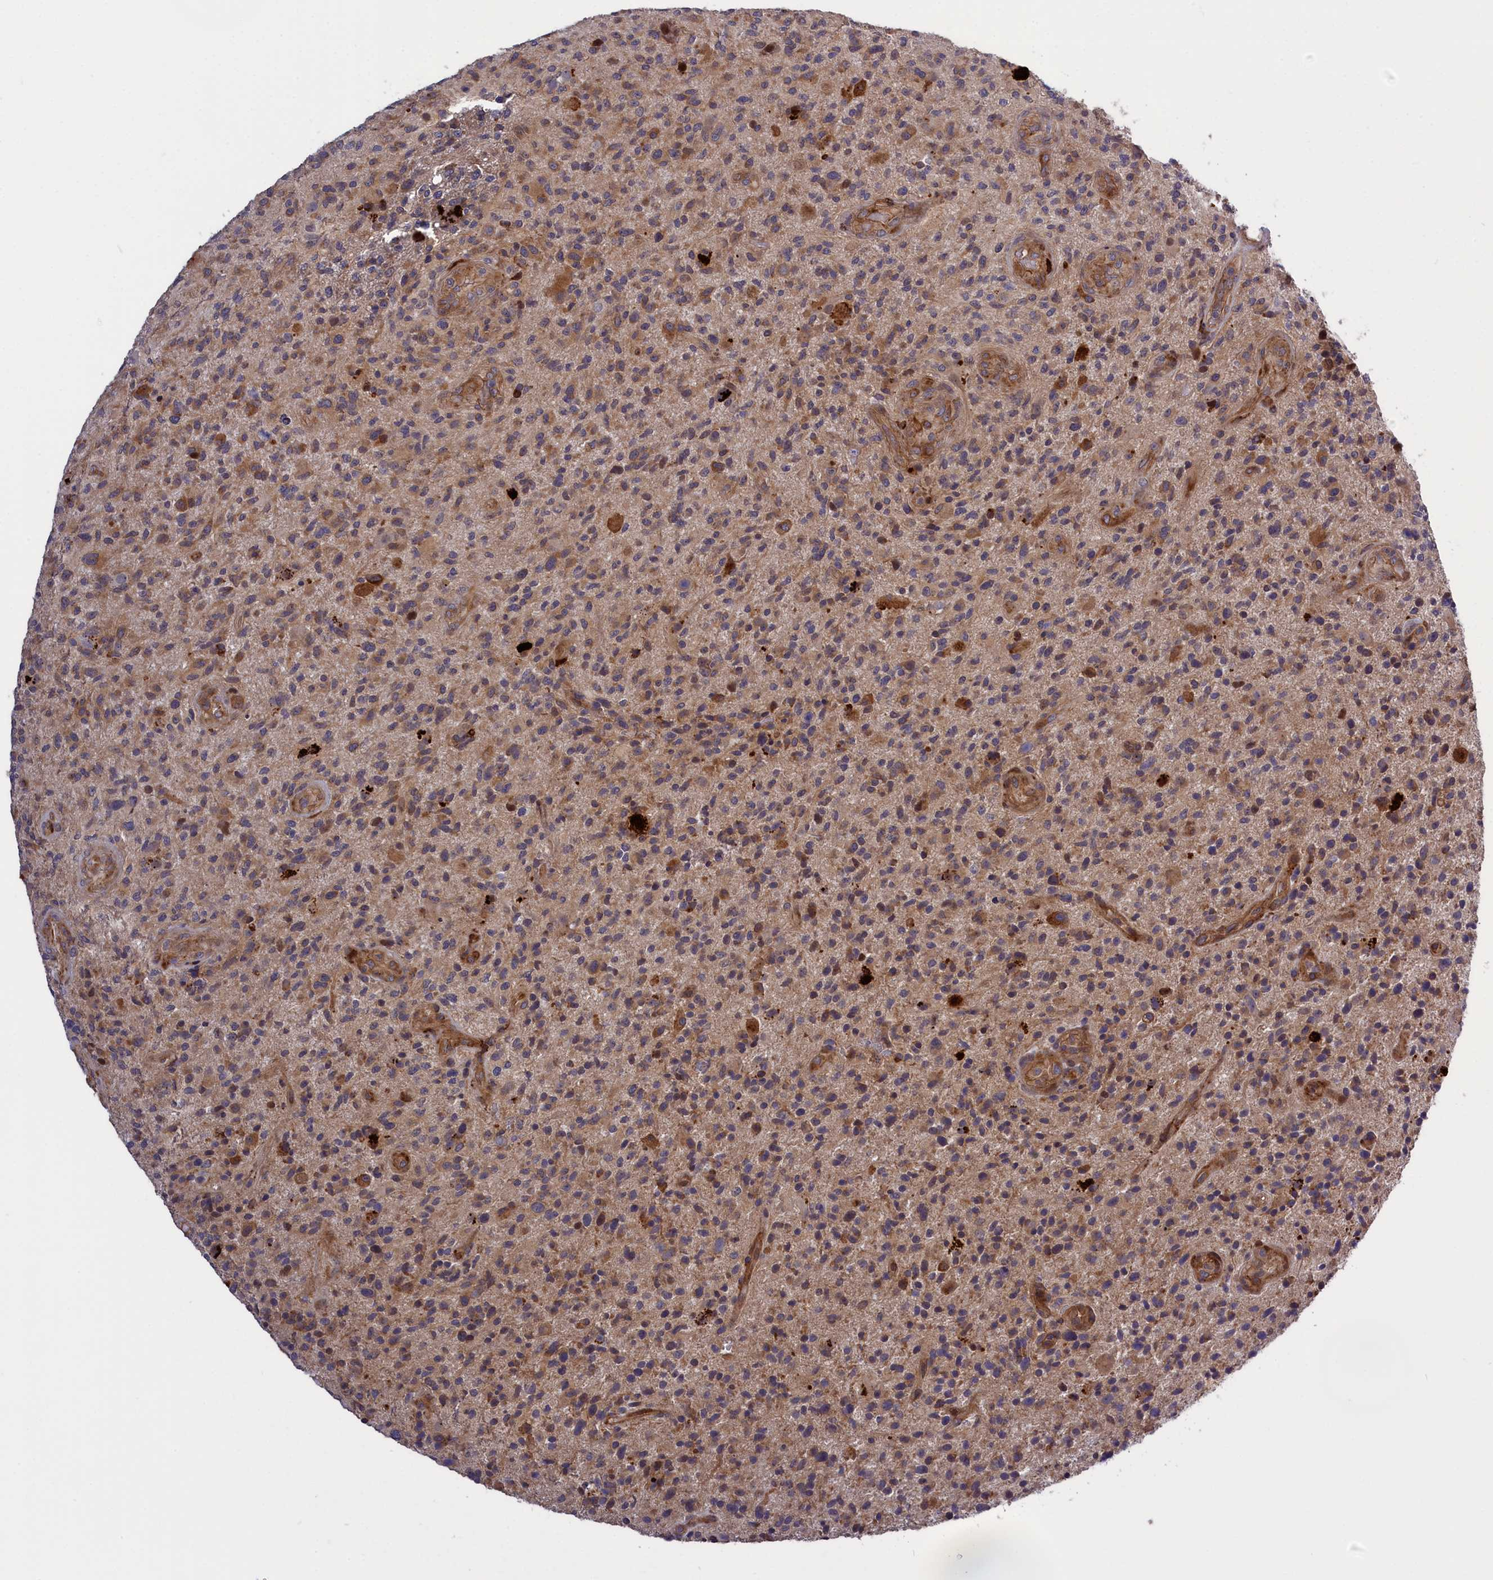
{"staining": {"intensity": "moderate", "quantity": "25%-75%", "location": "cytoplasmic/membranous"}, "tissue": "glioma", "cell_type": "Tumor cells", "image_type": "cancer", "snomed": [{"axis": "morphology", "description": "Glioma, malignant, High grade"}, {"axis": "topography", "description": "Brain"}], "caption": "This photomicrograph exhibits glioma stained with immunohistochemistry (IHC) to label a protein in brown. The cytoplasmic/membranous of tumor cells show moderate positivity for the protein. Nuclei are counter-stained blue.", "gene": "DDX60L", "patient": {"sex": "male", "age": 47}}